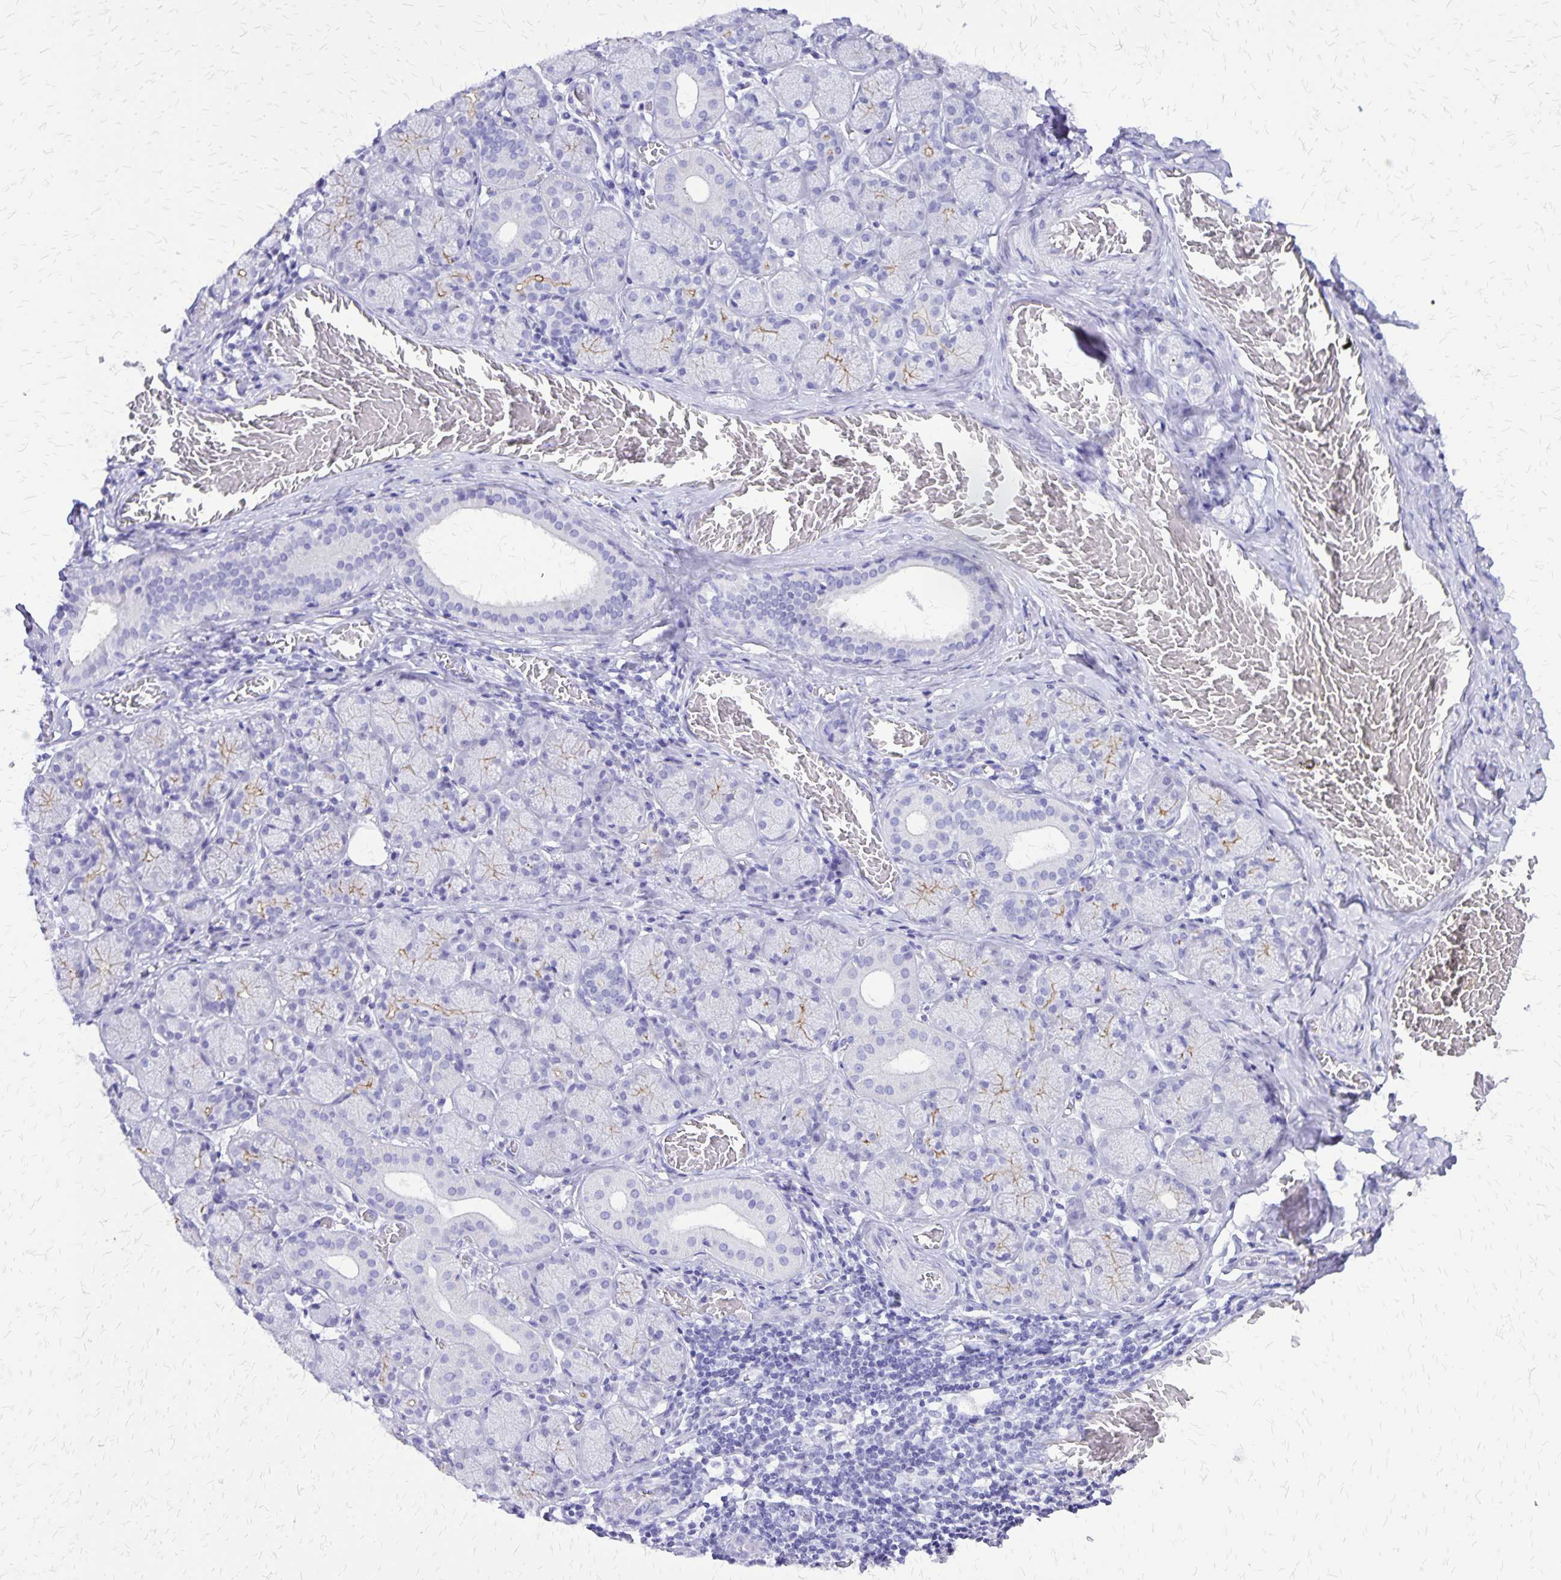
{"staining": {"intensity": "moderate", "quantity": "<25%", "location": "cytoplasmic/membranous"}, "tissue": "salivary gland", "cell_type": "Glandular cells", "image_type": "normal", "snomed": [{"axis": "morphology", "description": "Normal tissue, NOS"}, {"axis": "topography", "description": "Salivary gland"}, {"axis": "topography", "description": "Peripheral nerve tissue"}], "caption": "Protein expression analysis of normal salivary gland reveals moderate cytoplasmic/membranous positivity in about <25% of glandular cells. (brown staining indicates protein expression, while blue staining denotes nuclei).", "gene": "SLC13A2", "patient": {"sex": "female", "age": 24}}